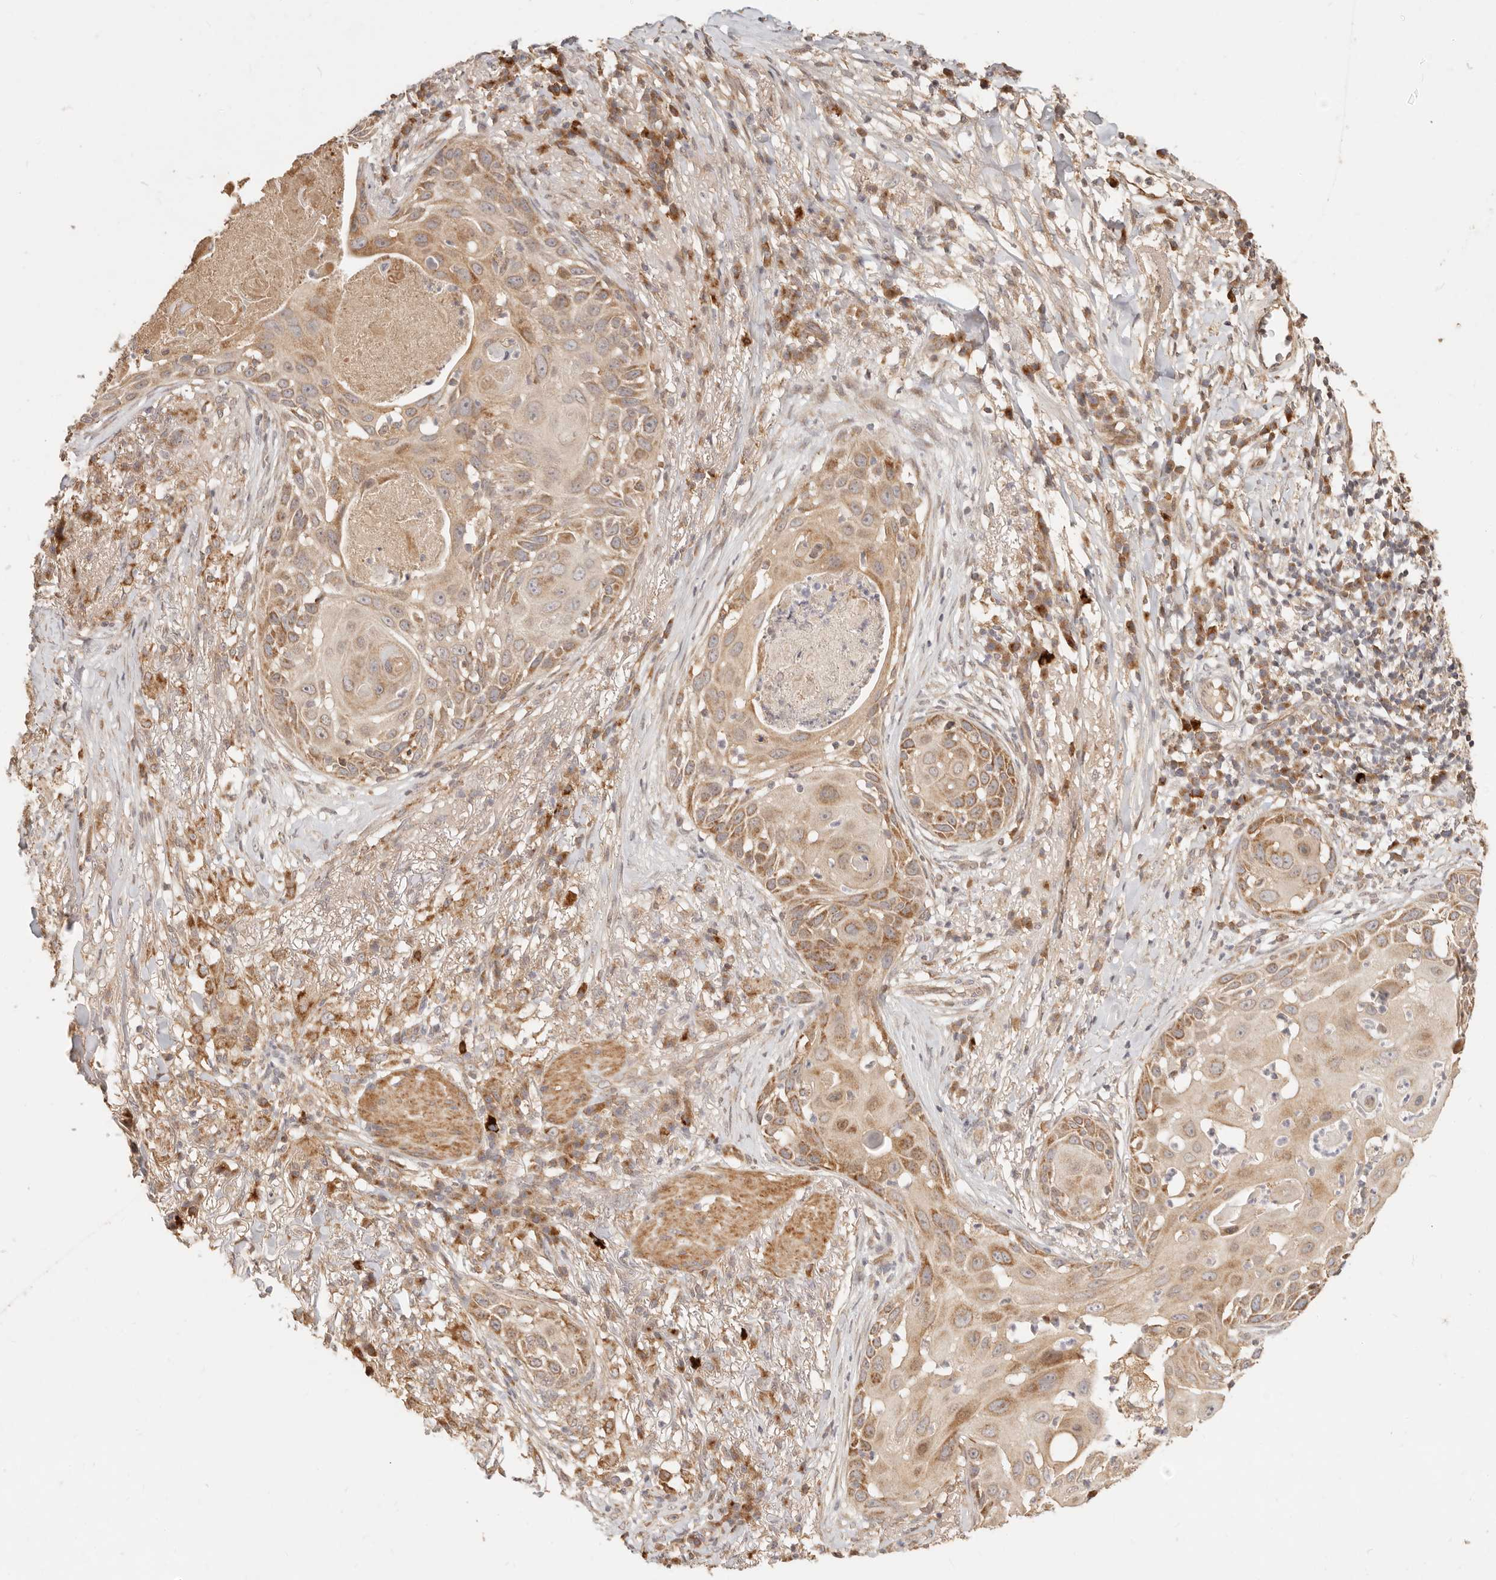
{"staining": {"intensity": "moderate", "quantity": ">75%", "location": "cytoplasmic/membranous"}, "tissue": "skin cancer", "cell_type": "Tumor cells", "image_type": "cancer", "snomed": [{"axis": "morphology", "description": "Squamous cell carcinoma, NOS"}, {"axis": "topography", "description": "Skin"}], "caption": "An immunohistochemistry (IHC) micrograph of neoplastic tissue is shown. Protein staining in brown labels moderate cytoplasmic/membranous positivity in squamous cell carcinoma (skin) within tumor cells.", "gene": "TIMM17A", "patient": {"sex": "female", "age": 44}}